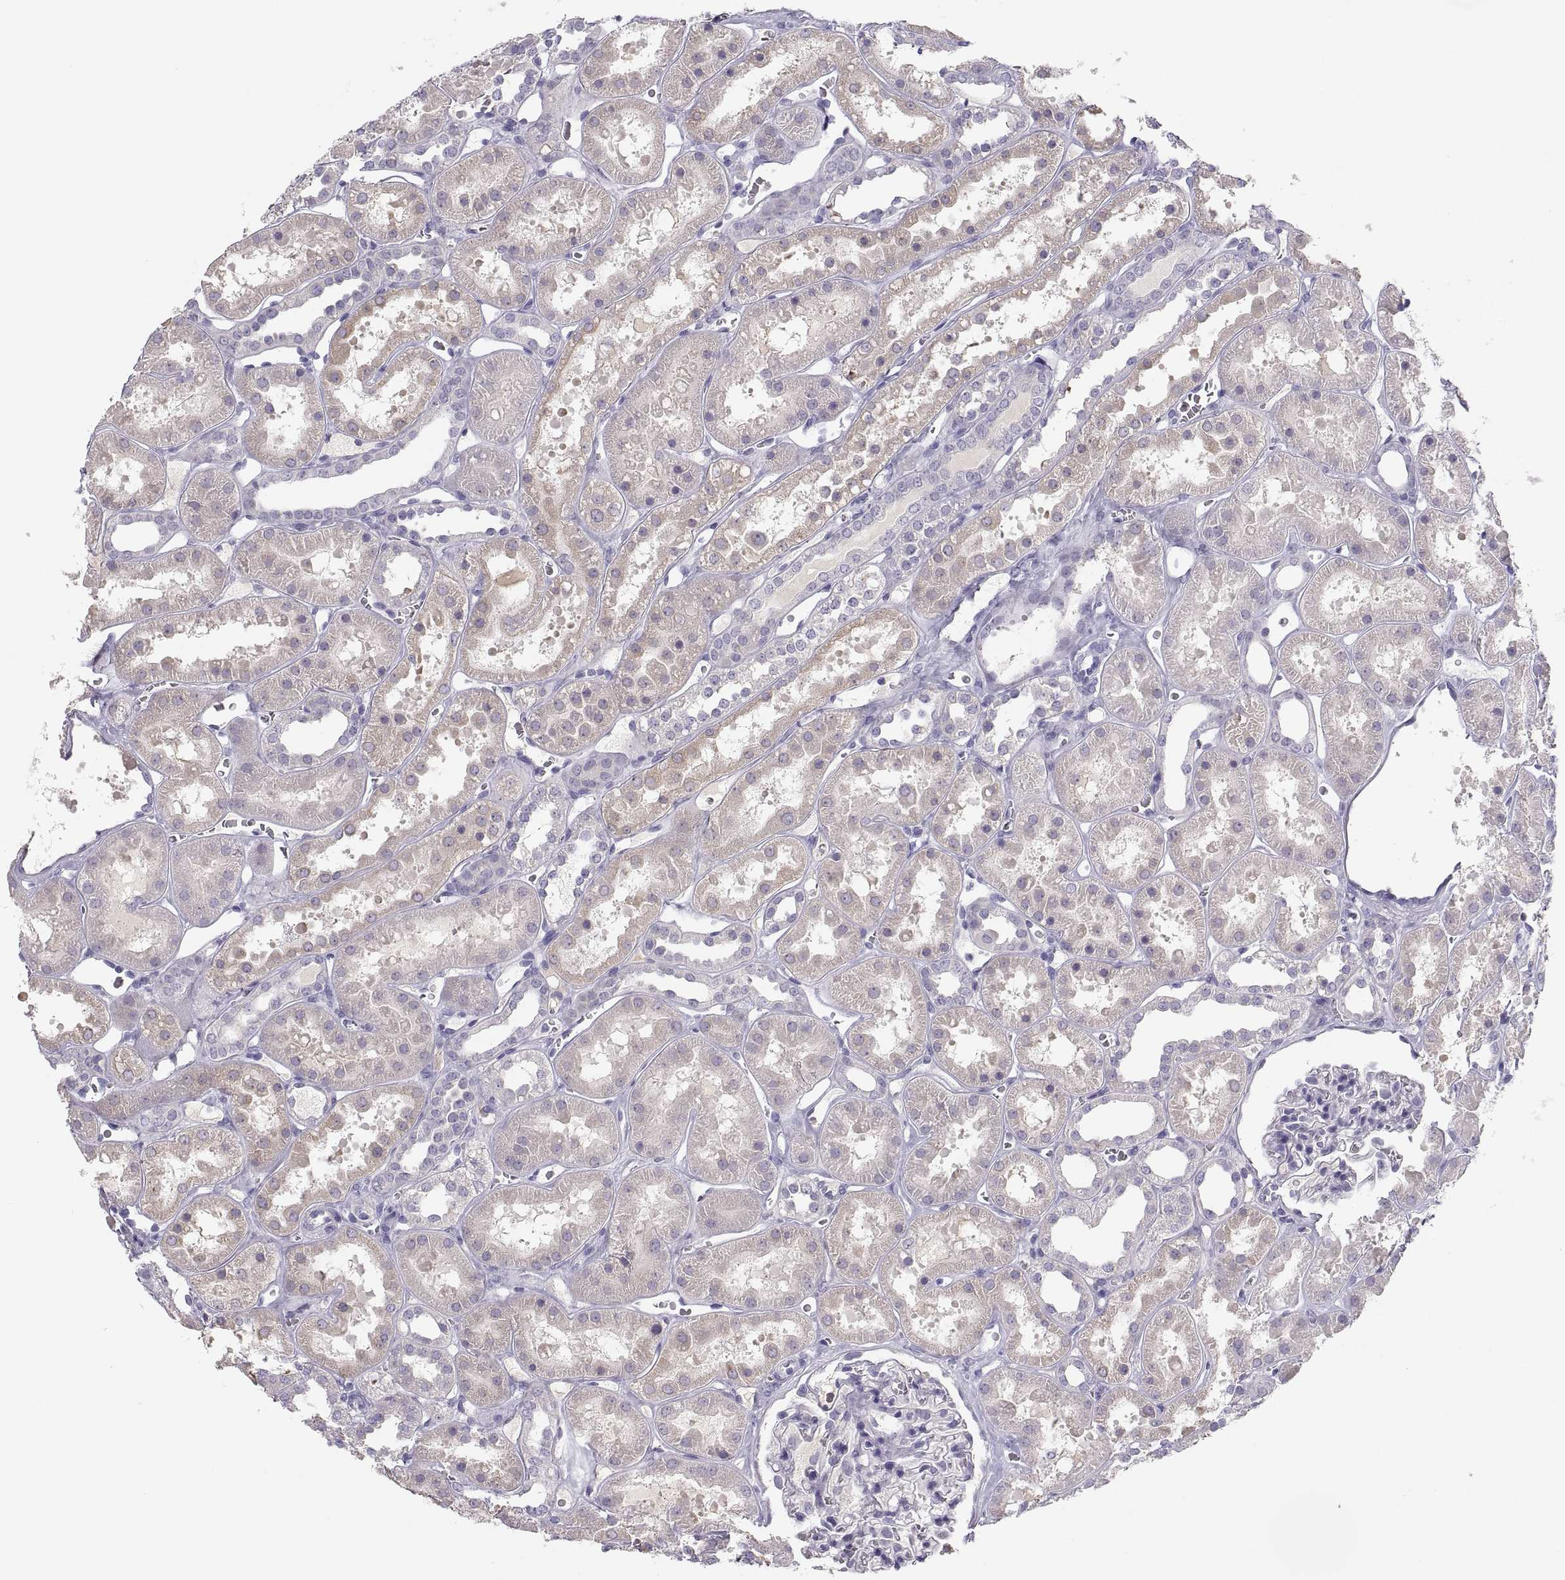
{"staining": {"intensity": "negative", "quantity": "none", "location": "none"}, "tissue": "kidney", "cell_type": "Cells in glomeruli", "image_type": "normal", "snomed": [{"axis": "morphology", "description": "Normal tissue, NOS"}, {"axis": "topography", "description": "Kidney"}], "caption": "DAB immunohistochemical staining of benign human kidney shows no significant positivity in cells in glomeruli. (IHC, brightfield microscopy, high magnification).", "gene": "MAGEB2", "patient": {"sex": "female", "age": 41}}